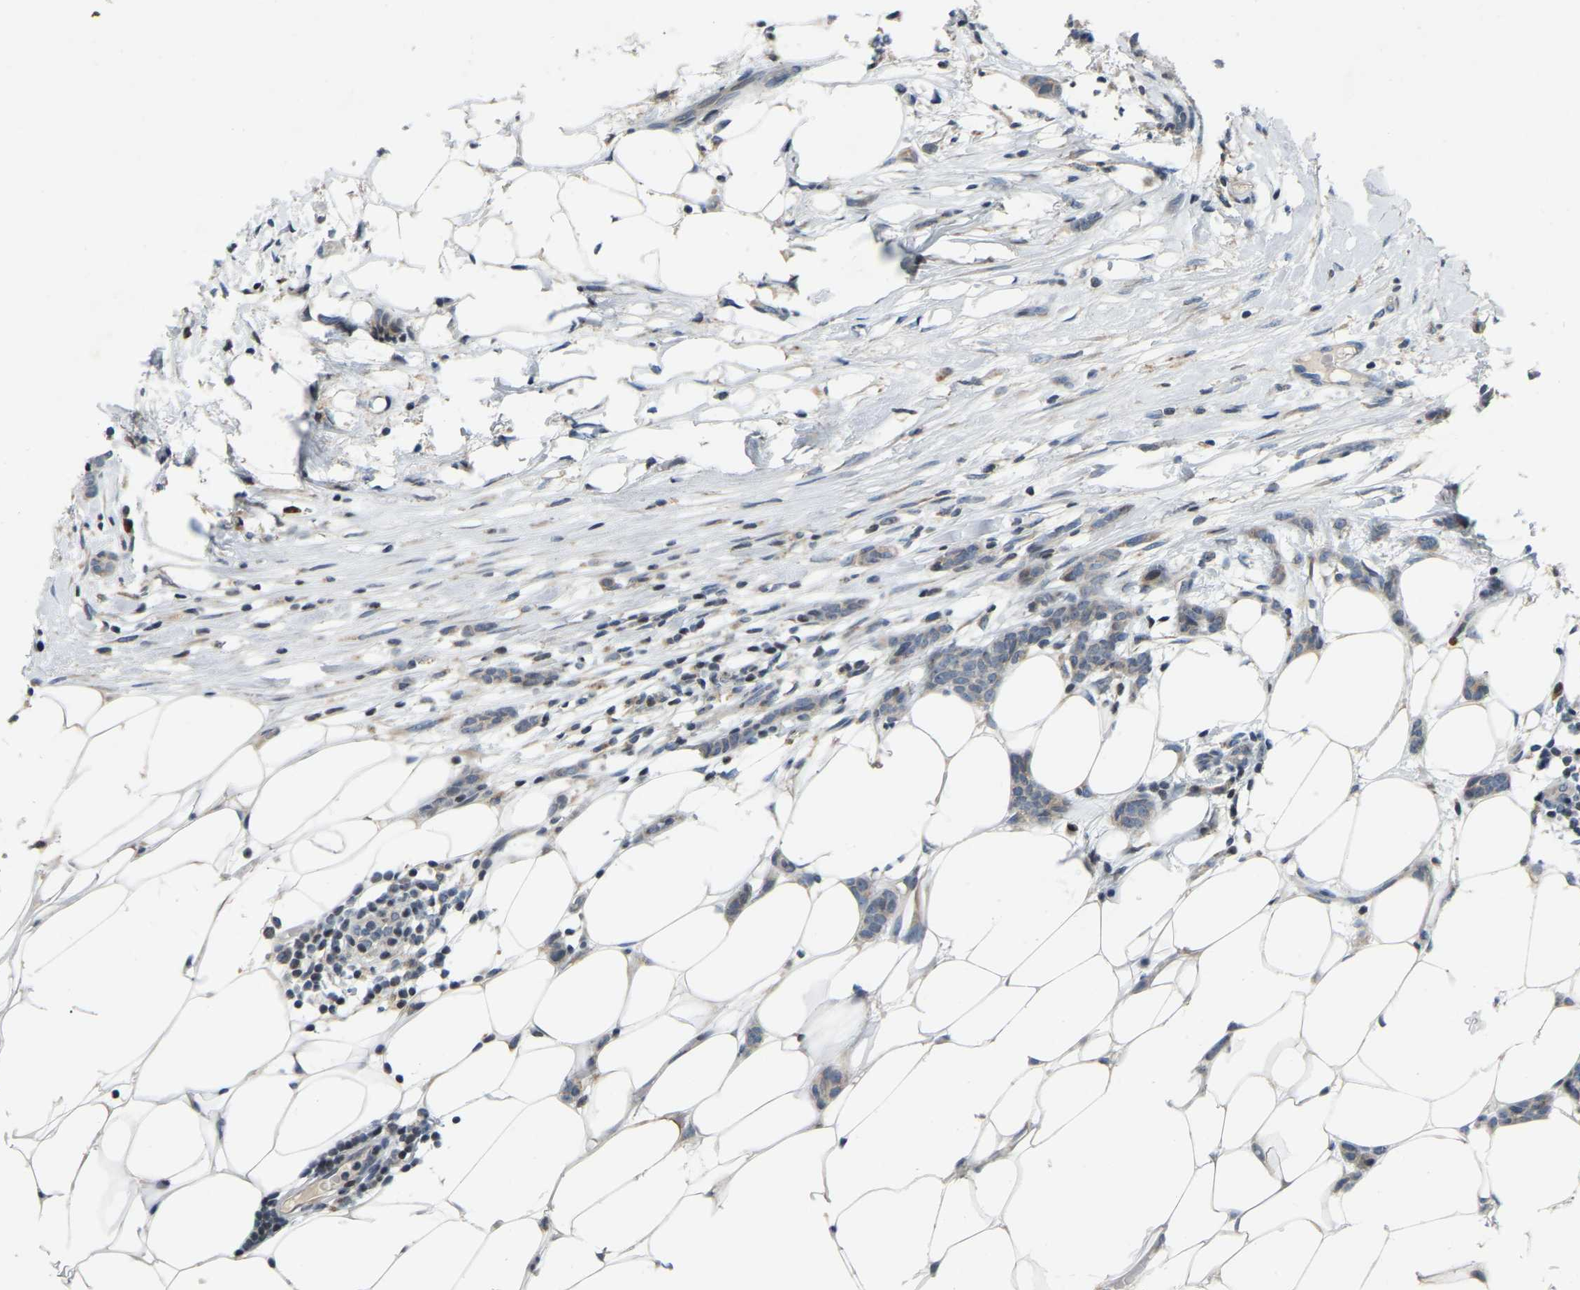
{"staining": {"intensity": "weak", "quantity": ">75%", "location": "cytoplasmic/membranous"}, "tissue": "breast cancer", "cell_type": "Tumor cells", "image_type": "cancer", "snomed": [{"axis": "morphology", "description": "Lobular carcinoma"}, {"axis": "topography", "description": "Skin"}, {"axis": "topography", "description": "Breast"}], "caption": "Immunohistochemistry micrograph of neoplastic tissue: human breast lobular carcinoma stained using IHC displays low levels of weak protein expression localized specifically in the cytoplasmic/membranous of tumor cells, appearing as a cytoplasmic/membranous brown color.", "gene": "PARL", "patient": {"sex": "female", "age": 46}}